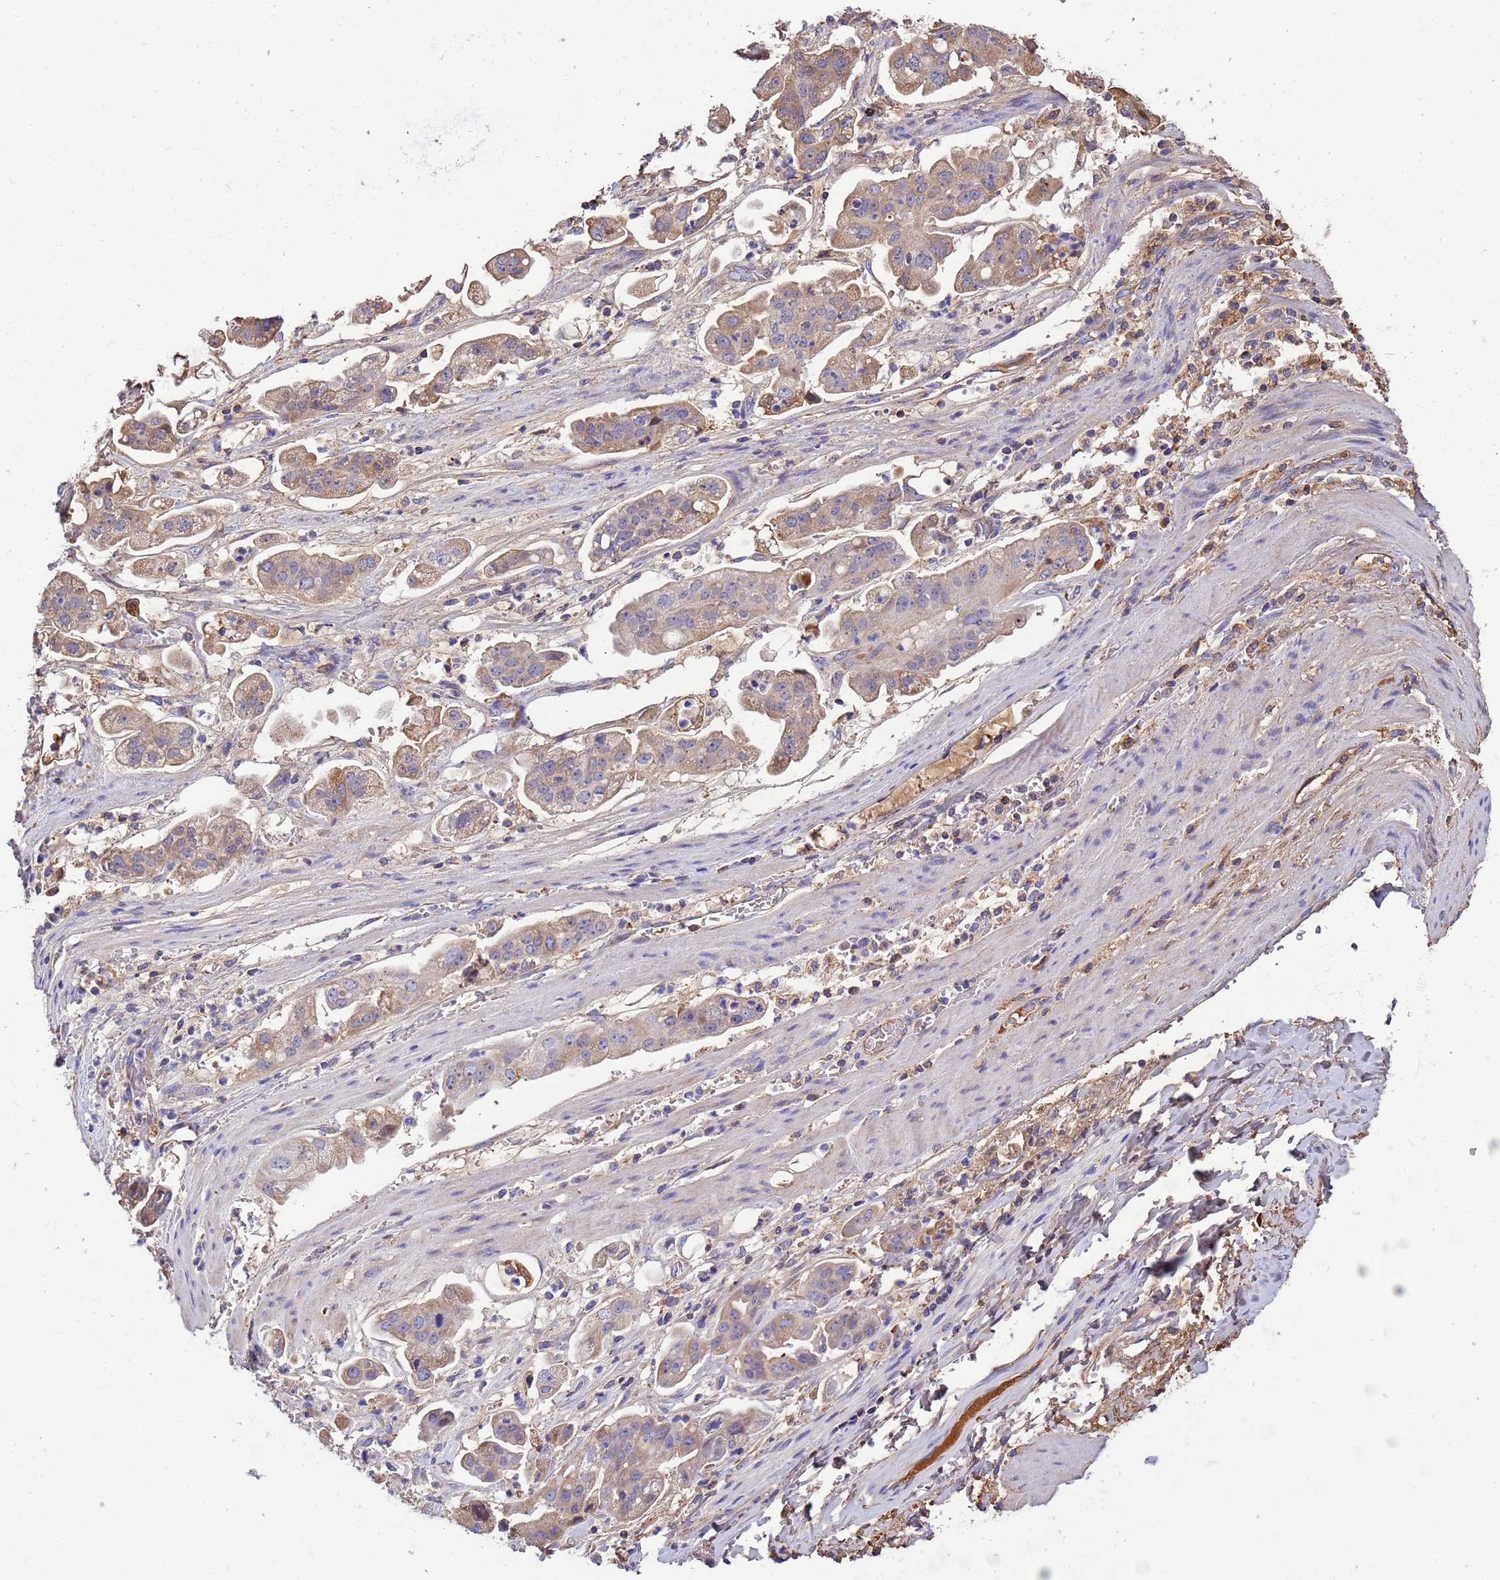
{"staining": {"intensity": "weak", "quantity": ">75%", "location": "cytoplasmic/membranous"}, "tissue": "stomach cancer", "cell_type": "Tumor cells", "image_type": "cancer", "snomed": [{"axis": "morphology", "description": "Adenocarcinoma, NOS"}, {"axis": "topography", "description": "Stomach"}], "caption": "Weak cytoplasmic/membranous staining for a protein is seen in approximately >75% of tumor cells of stomach cancer using immunohistochemistry (IHC).", "gene": "GLUD1", "patient": {"sex": "male", "age": 62}}